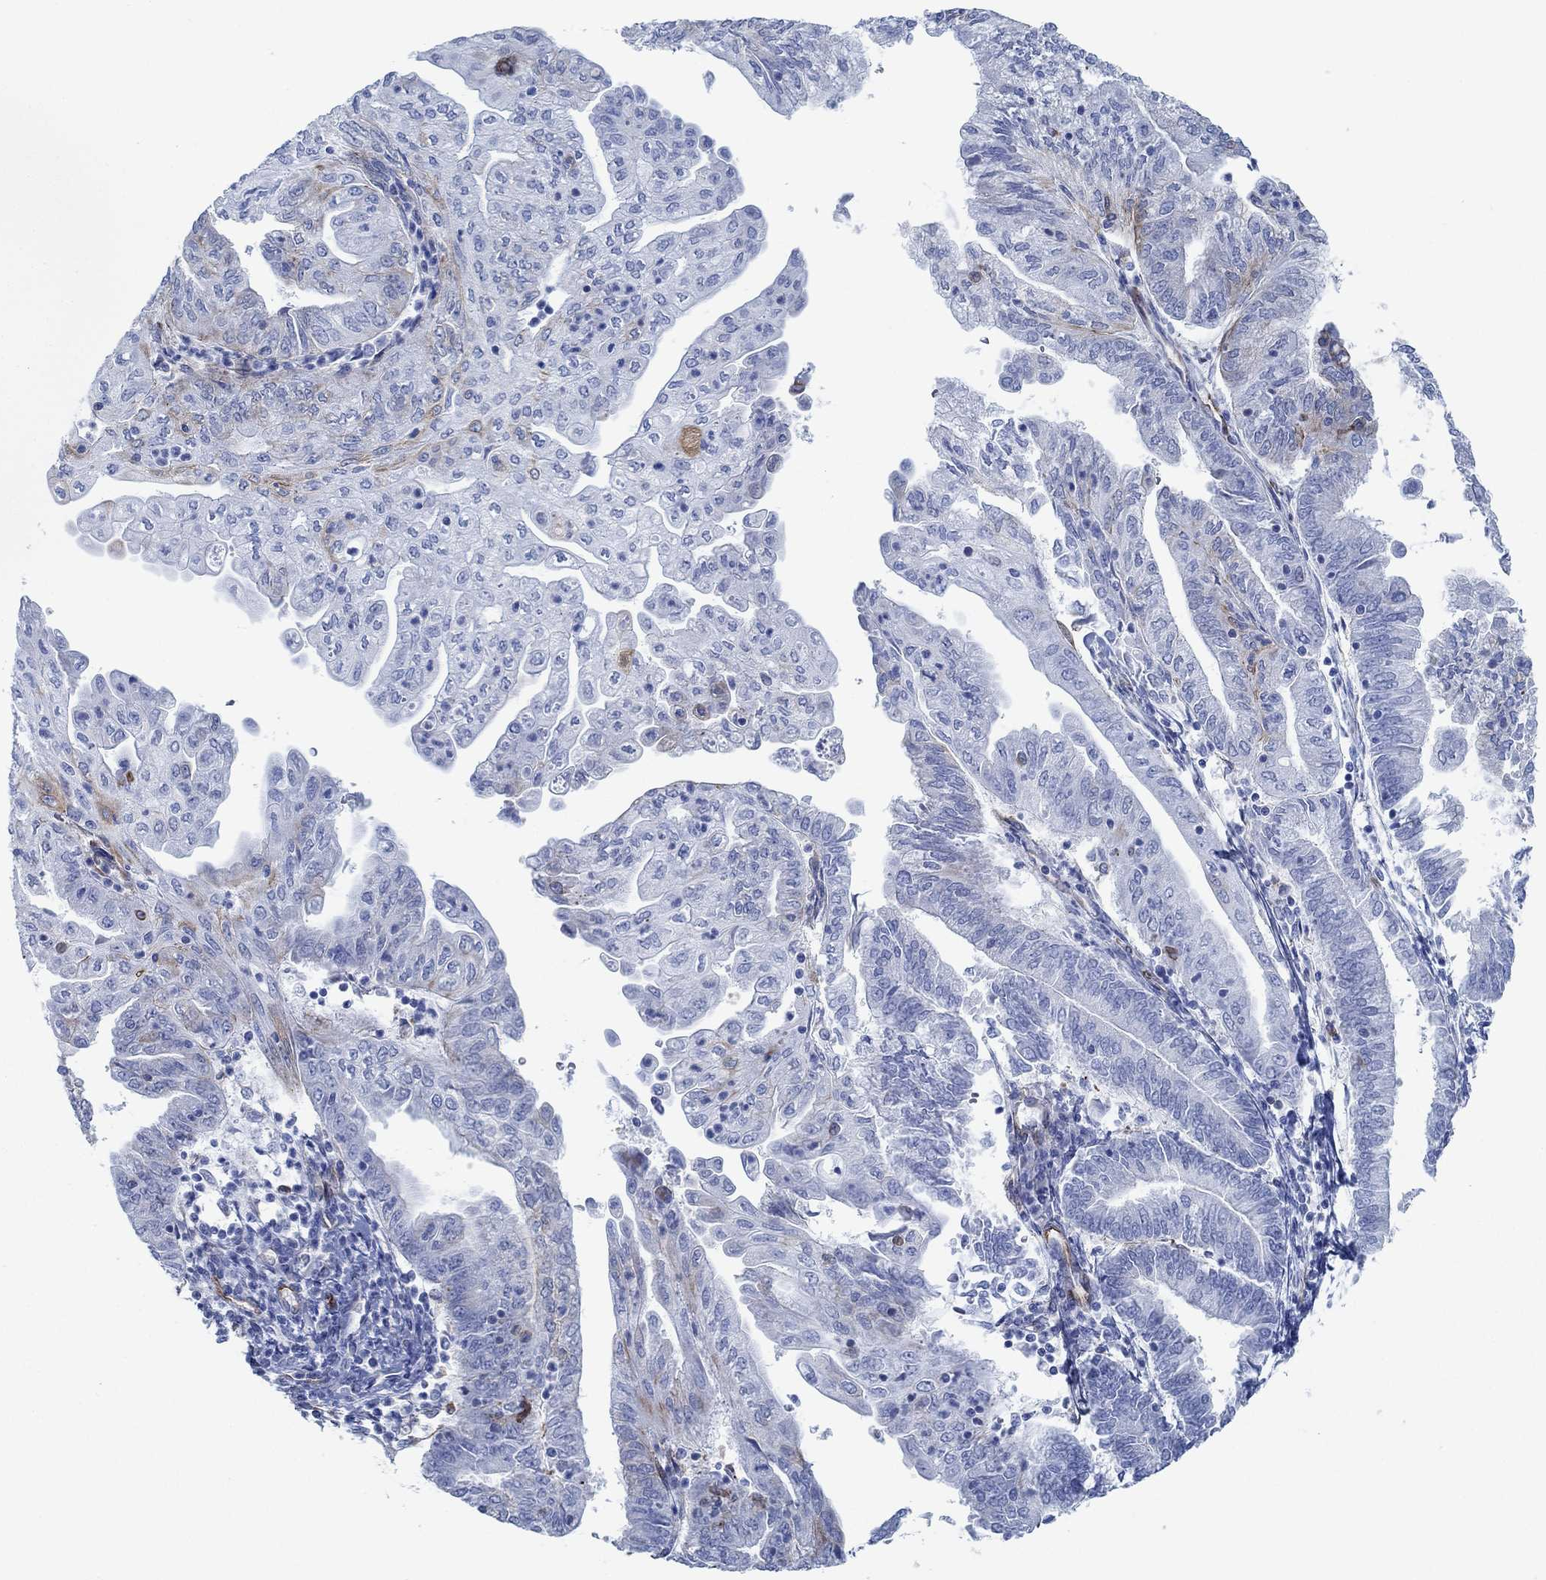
{"staining": {"intensity": "strong", "quantity": "<25%", "location": "cytoplasmic/membranous"}, "tissue": "endometrial cancer", "cell_type": "Tumor cells", "image_type": "cancer", "snomed": [{"axis": "morphology", "description": "Adenocarcinoma, NOS"}, {"axis": "topography", "description": "Endometrium"}], "caption": "Protein expression analysis of endometrial cancer demonstrates strong cytoplasmic/membranous positivity in approximately <25% of tumor cells.", "gene": "STC2", "patient": {"sex": "female", "age": 55}}